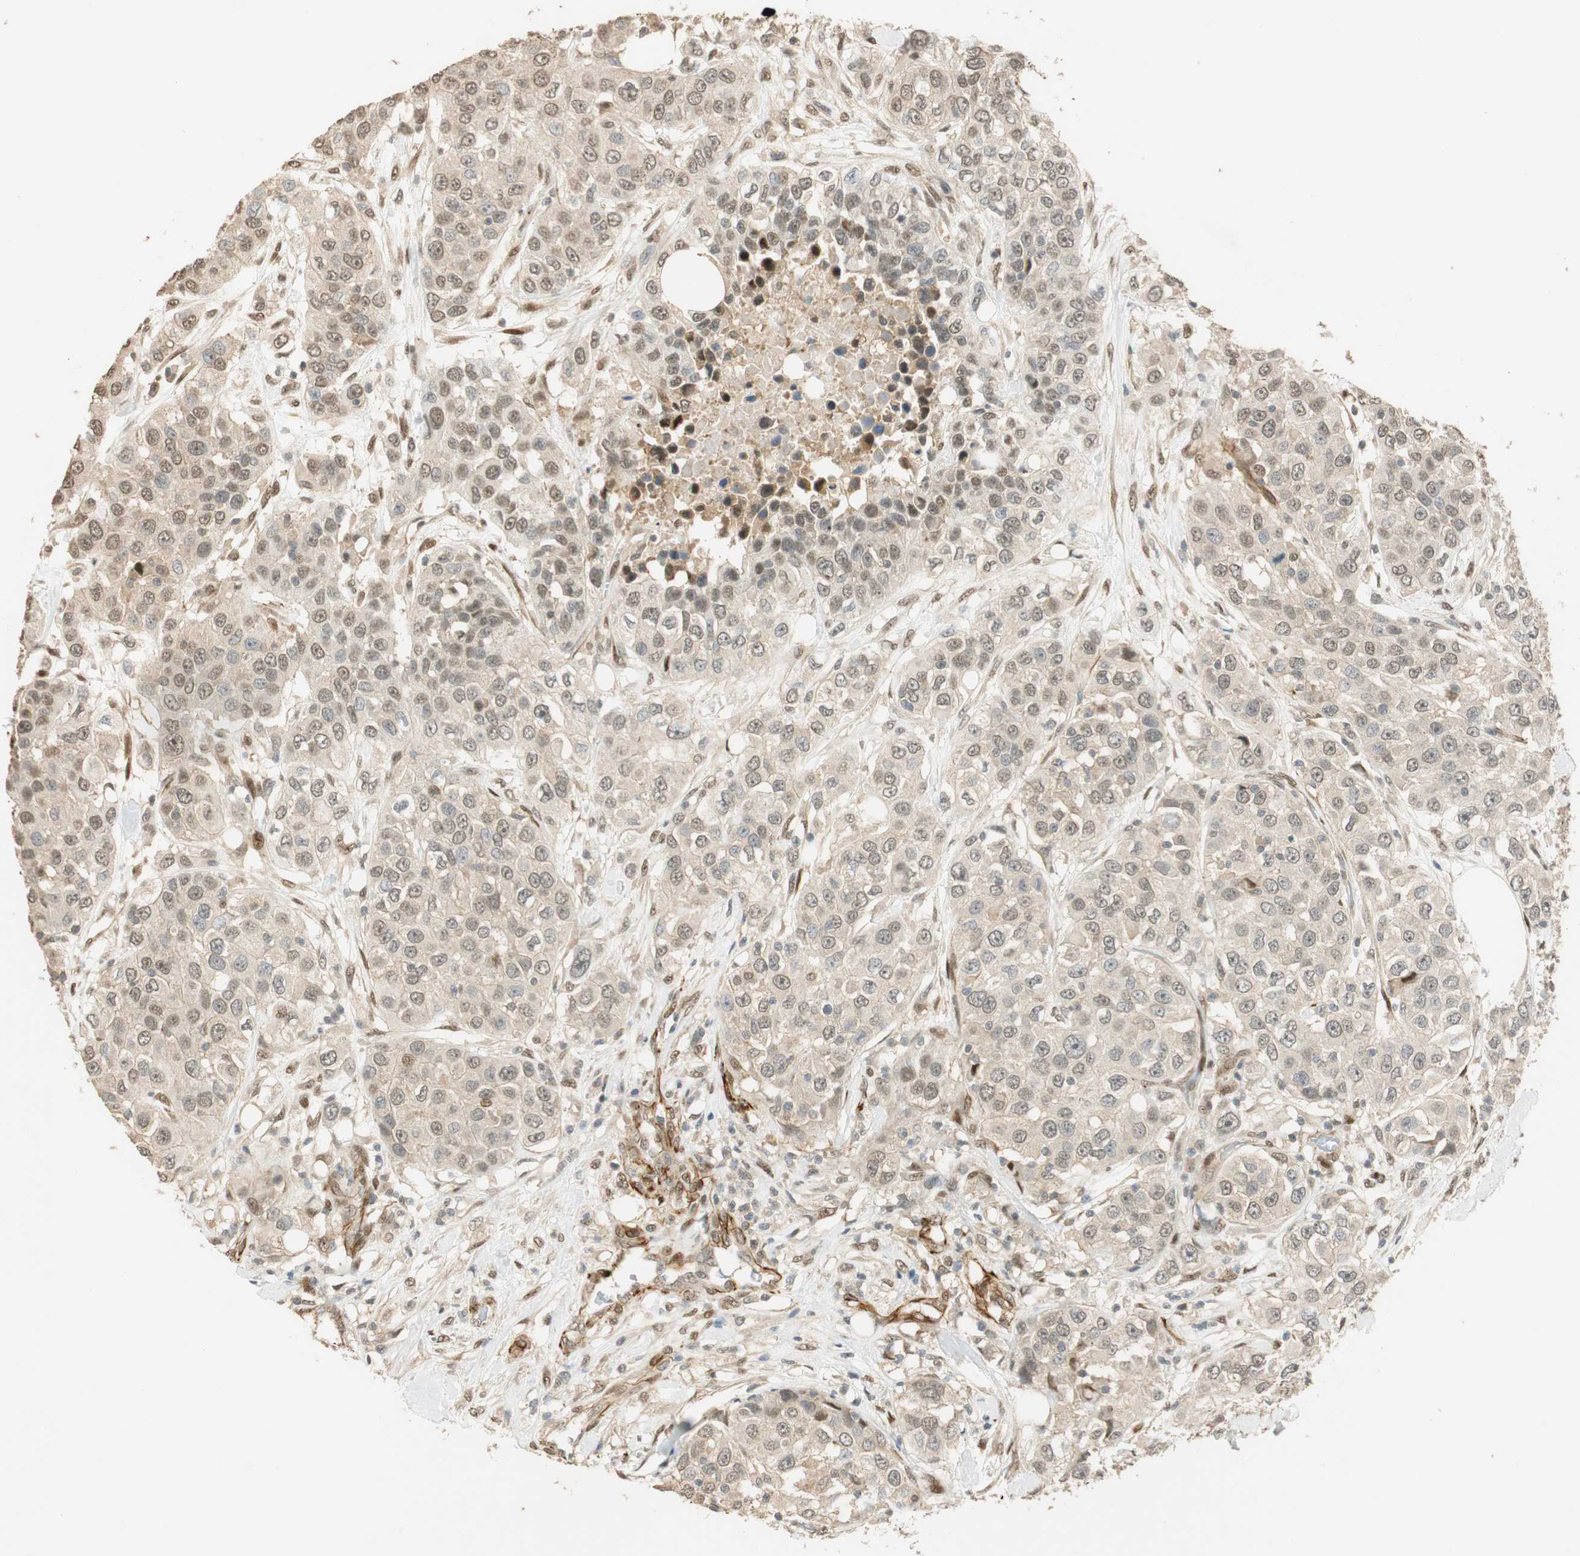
{"staining": {"intensity": "weak", "quantity": "25%-75%", "location": "cytoplasmic/membranous,nuclear"}, "tissue": "urothelial cancer", "cell_type": "Tumor cells", "image_type": "cancer", "snomed": [{"axis": "morphology", "description": "Urothelial carcinoma, High grade"}, {"axis": "topography", "description": "Urinary bladder"}], "caption": "Tumor cells exhibit low levels of weak cytoplasmic/membranous and nuclear expression in approximately 25%-75% of cells in human urothelial carcinoma (high-grade).", "gene": "NES", "patient": {"sex": "female", "age": 80}}